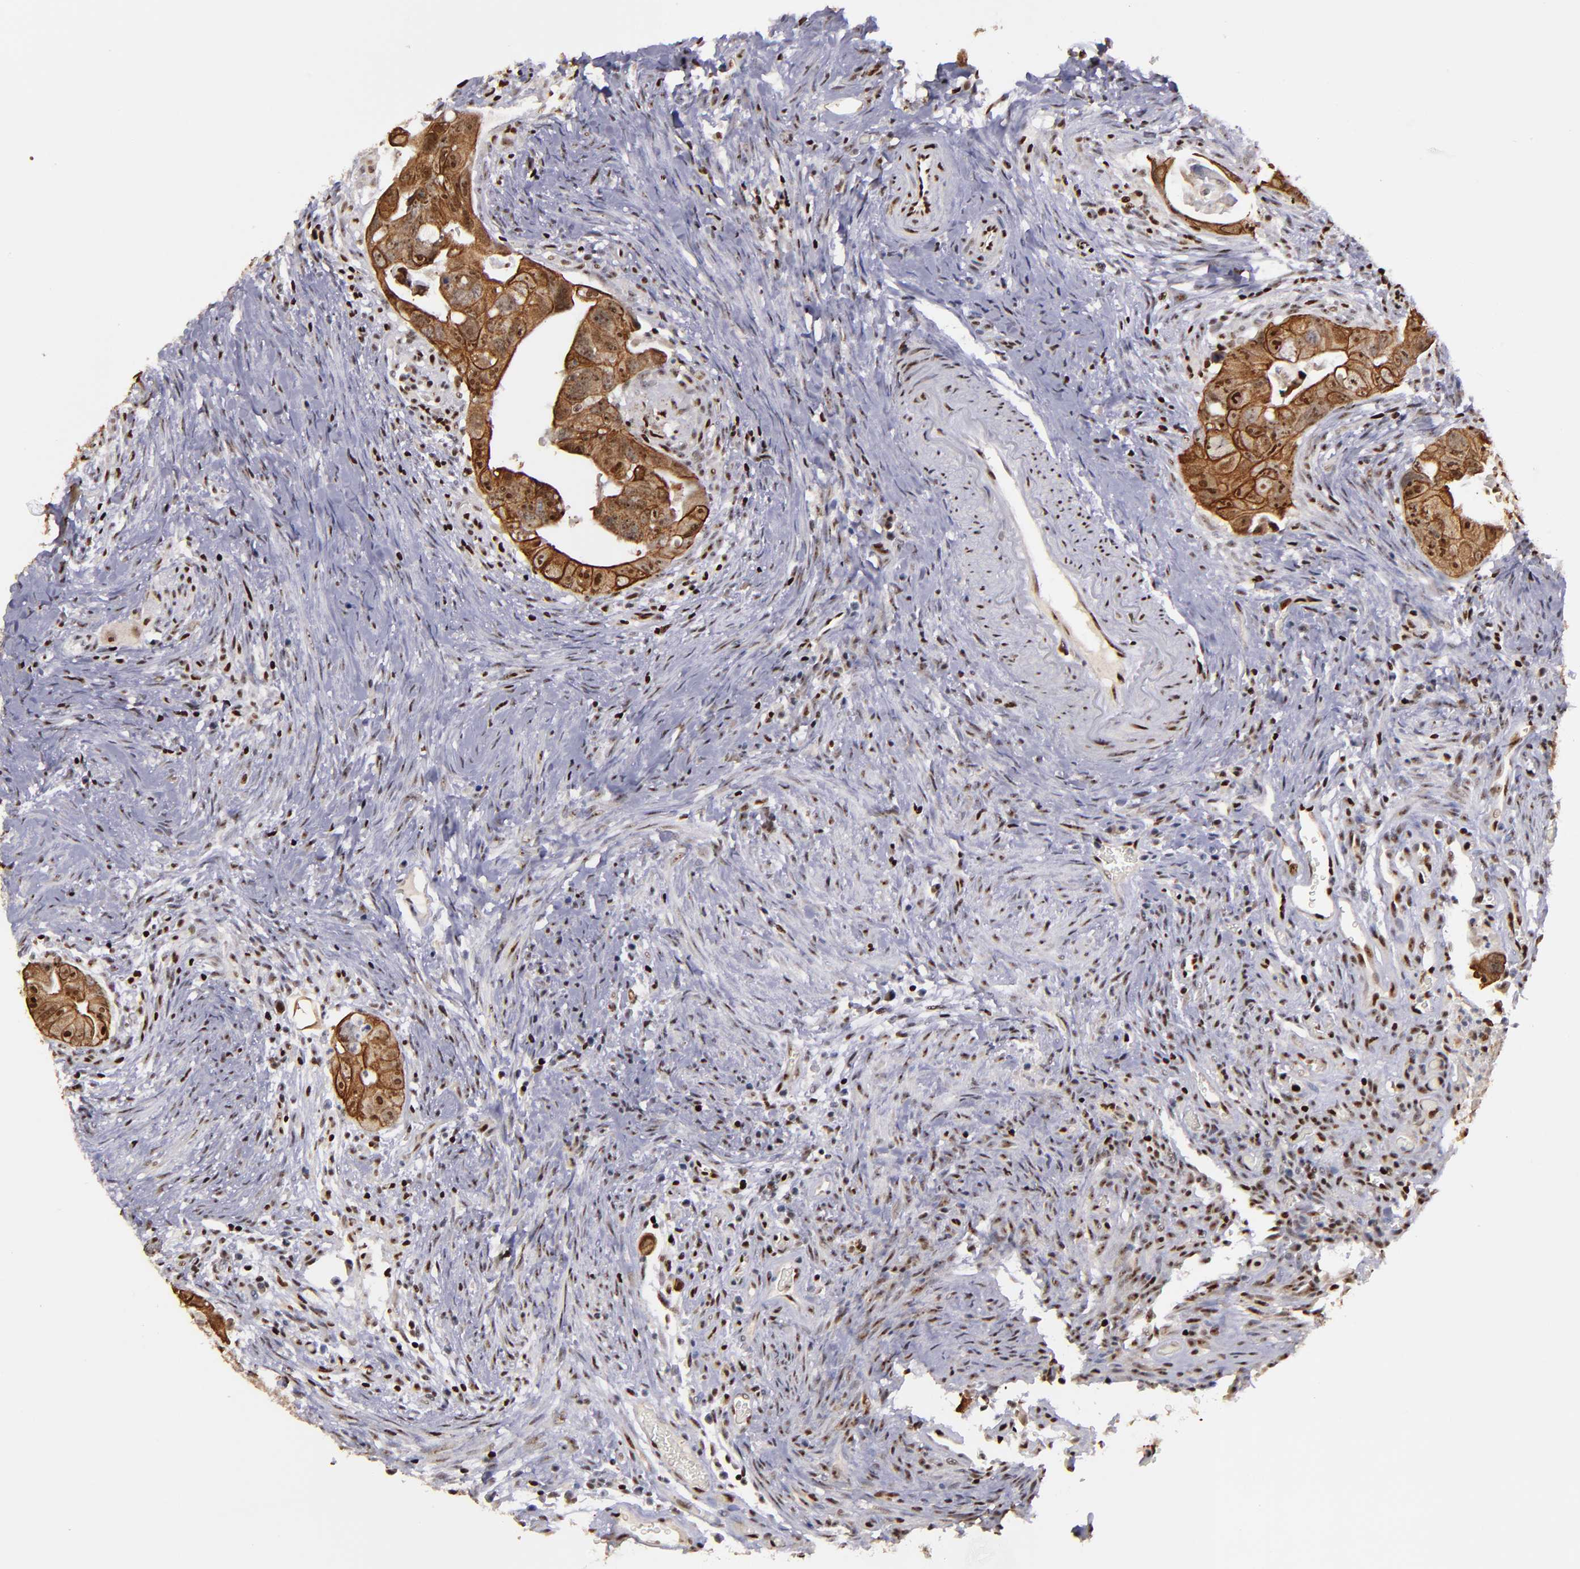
{"staining": {"intensity": "moderate", "quantity": ">75%", "location": "cytoplasmic/membranous,nuclear"}, "tissue": "colorectal cancer", "cell_type": "Tumor cells", "image_type": "cancer", "snomed": [{"axis": "morphology", "description": "Adenocarcinoma, NOS"}, {"axis": "topography", "description": "Rectum"}], "caption": "Moderate cytoplasmic/membranous and nuclear staining for a protein is seen in approximately >75% of tumor cells of colorectal cancer (adenocarcinoma) using immunohistochemistry.", "gene": "DDX24", "patient": {"sex": "male", "age": 53}}